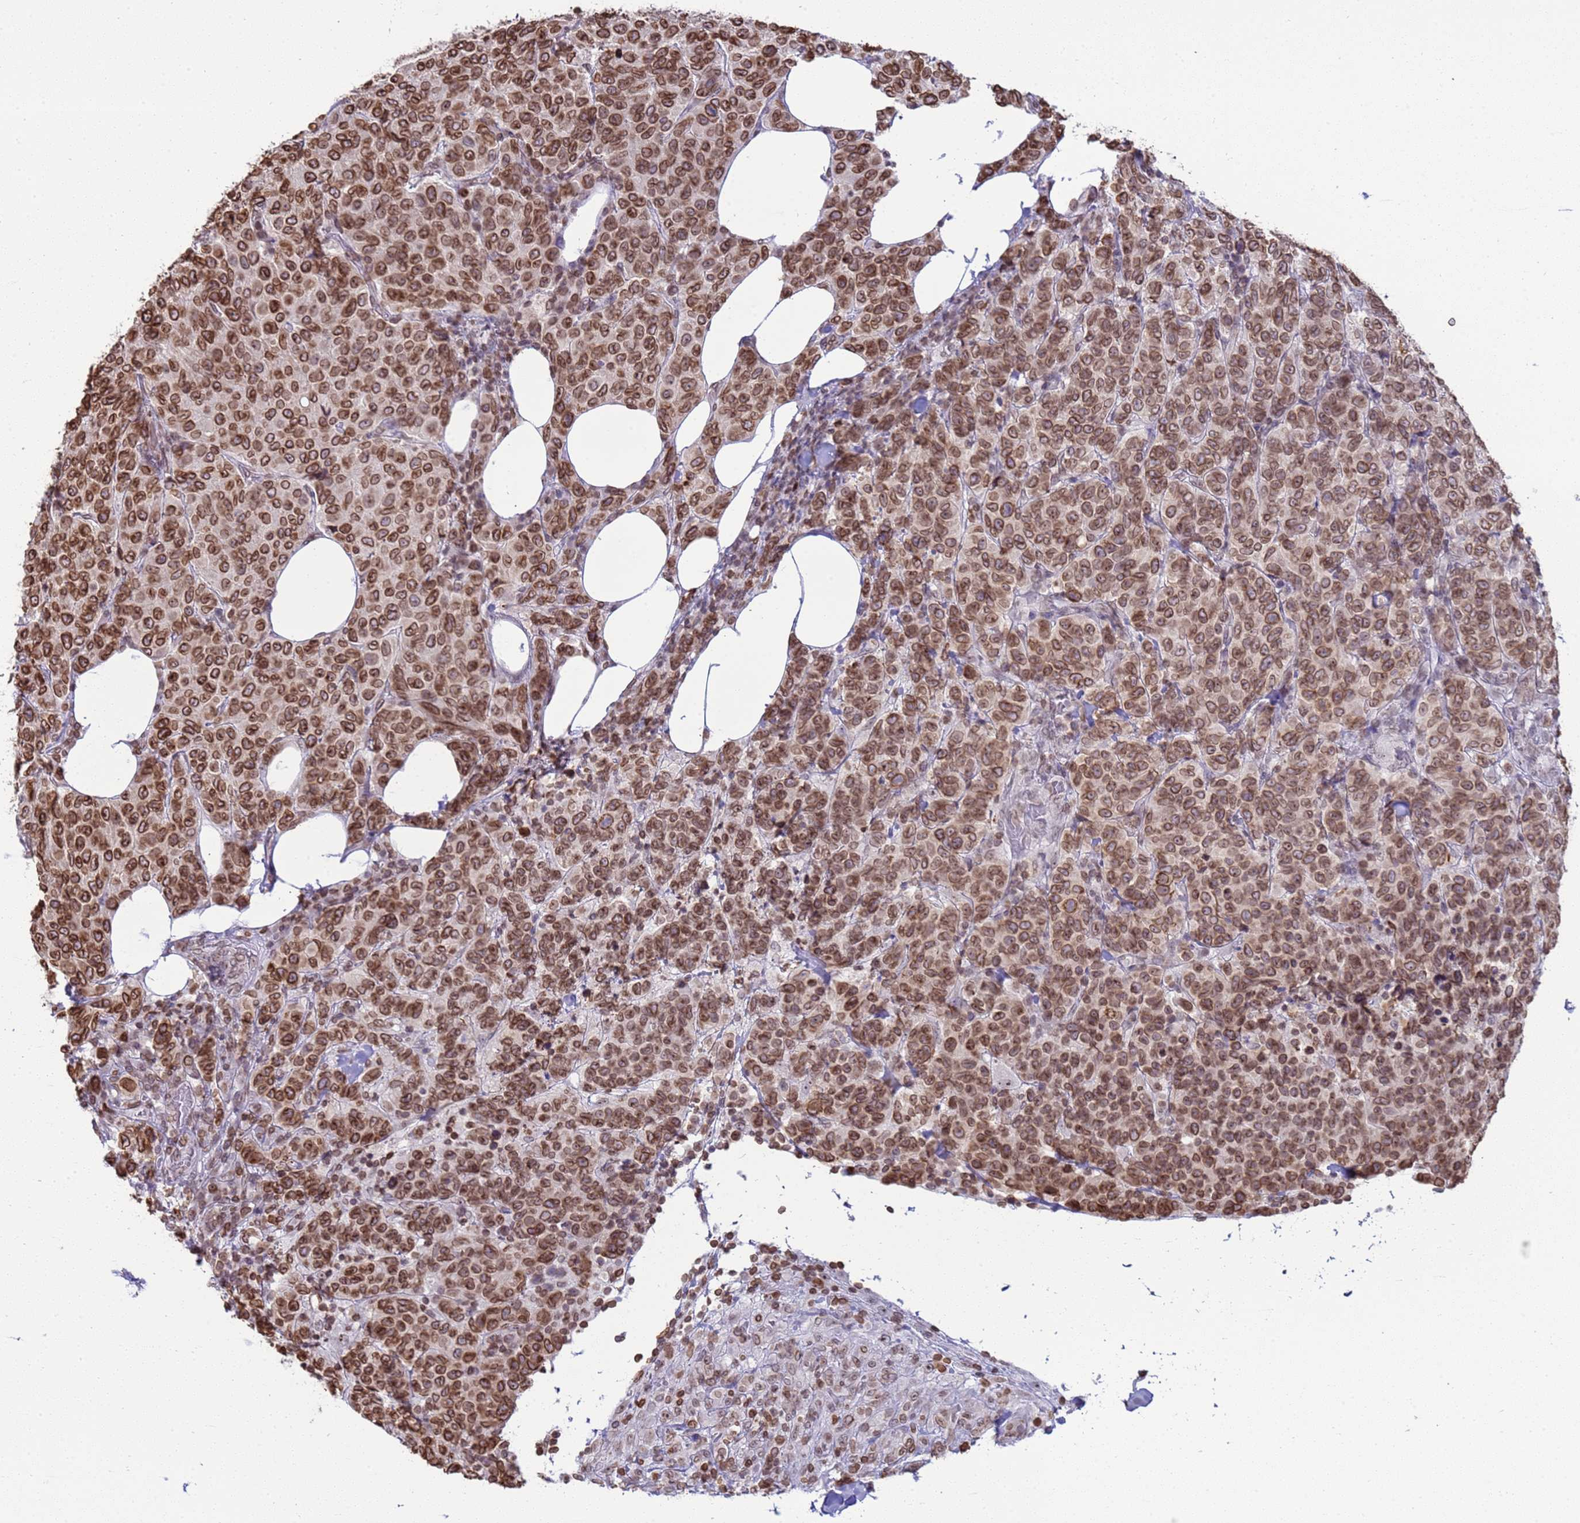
{"staining": {"intensity": "moderate", "quantity": ">75%", "location": "cytoplasmic/membranous,nuclear"}, "tissue": "breast cancer", "cell_type": "Tumor cells", "image_type": "cancer", "snomed": [{"axis": "morphology", "description": "Duct carcinoma"}, {"axis": "topography", "description": "Breast"}], "caption": "Protein expression analysis of invasive ductal carcinoma (breast) demonstrates moderate cytoplasmic/membranous and nuclear positivity in about >75% of tumor cells.", "gene": "DHX37", "patient": {"sex": "female", "age": 55}}